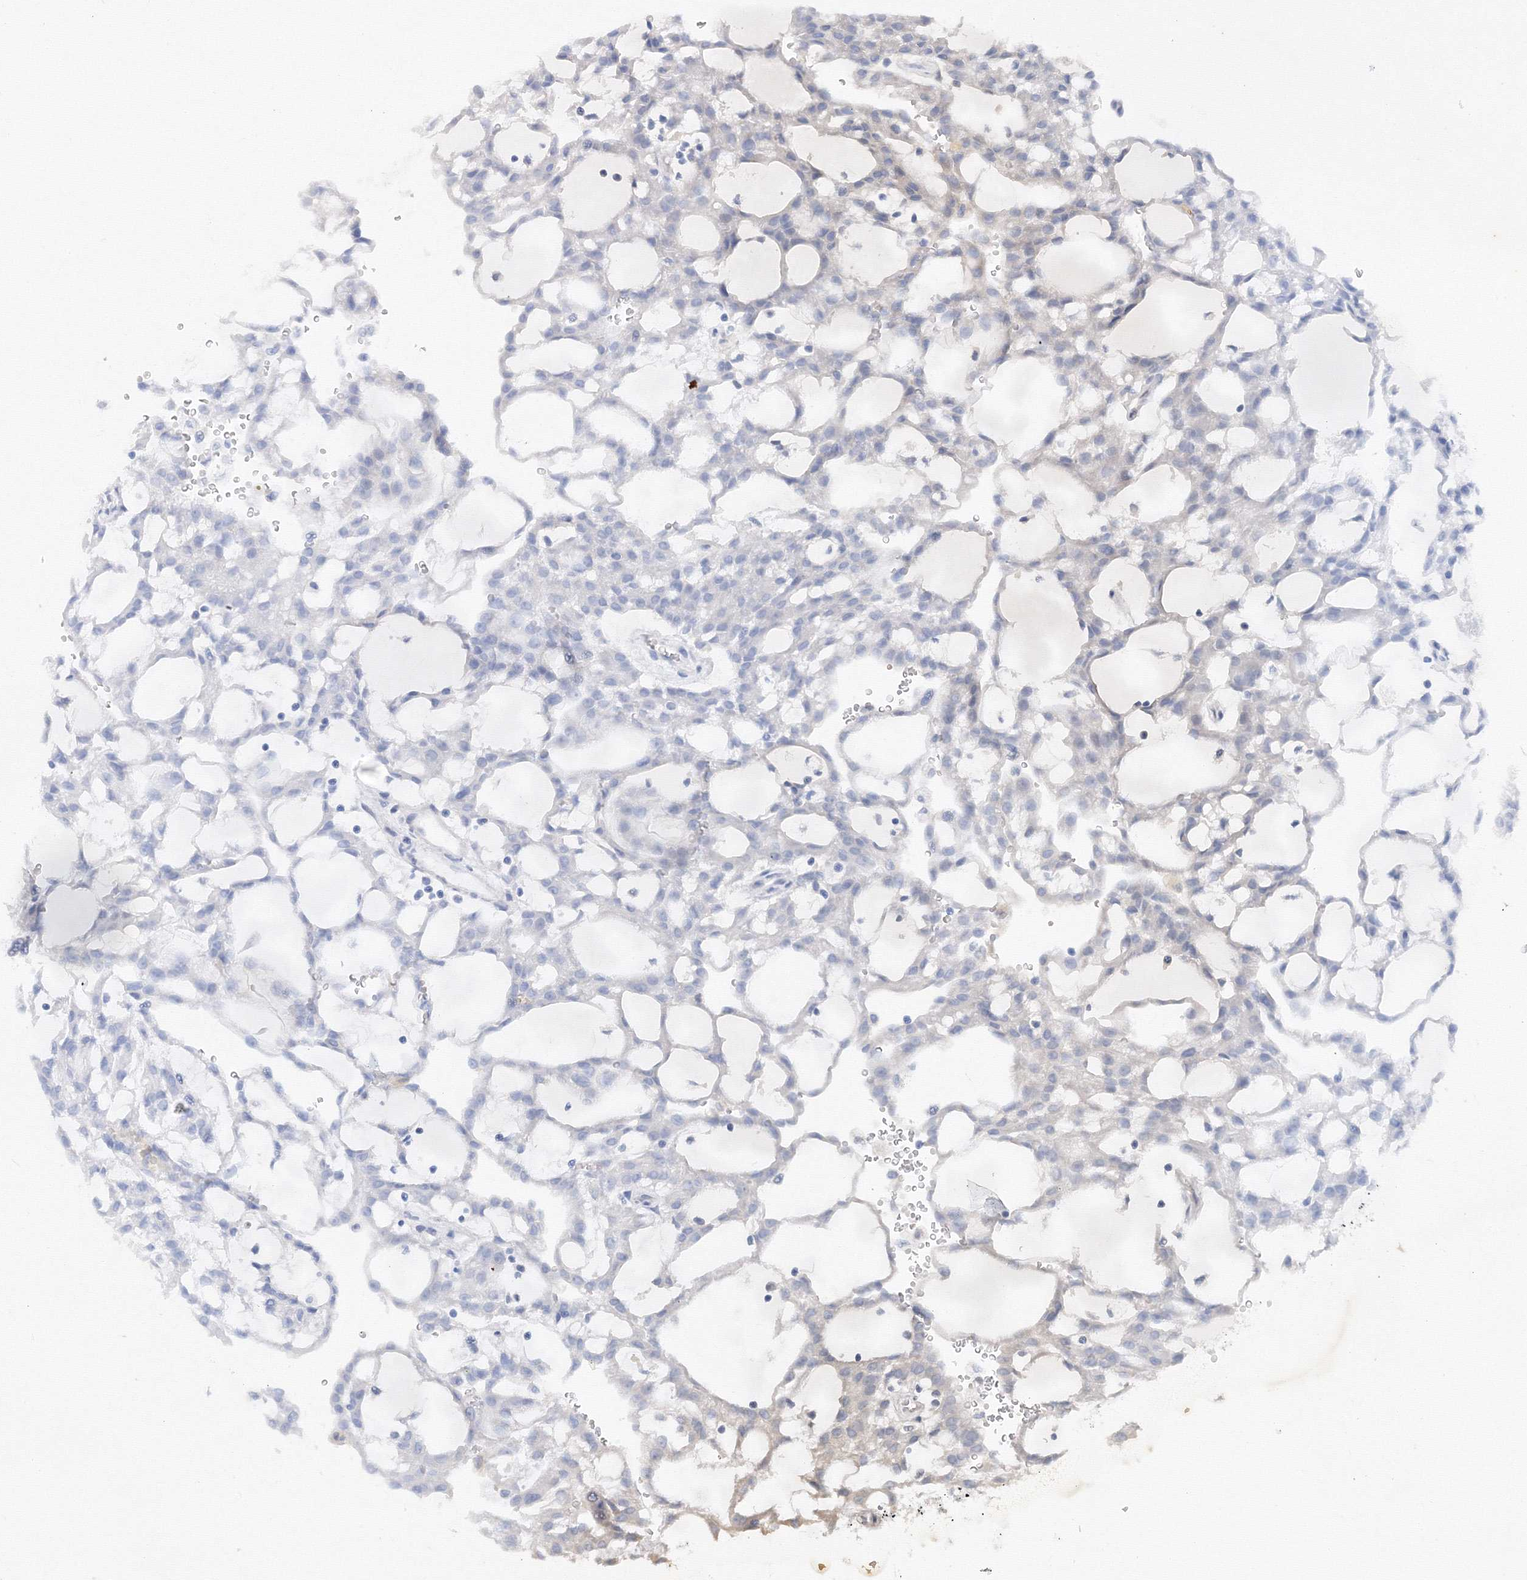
{"staining": {"intensity": "negative", "quantity": "none", "location": "none"}, "tissue": "renal cancer", "cell_type": "Tumor cells", "image_type": "cancer", "snomed": [{"axis": "morphology", "description": "Adenocarcinoma, NOS"}, {"axis": "topography", "description": "Kidney"}], "caption": "Tumor cells are negative for protein expression in human renal adenocarcinoma.", "gene": "TAMM41", "patient": {"sex": "male", "age": 63}}